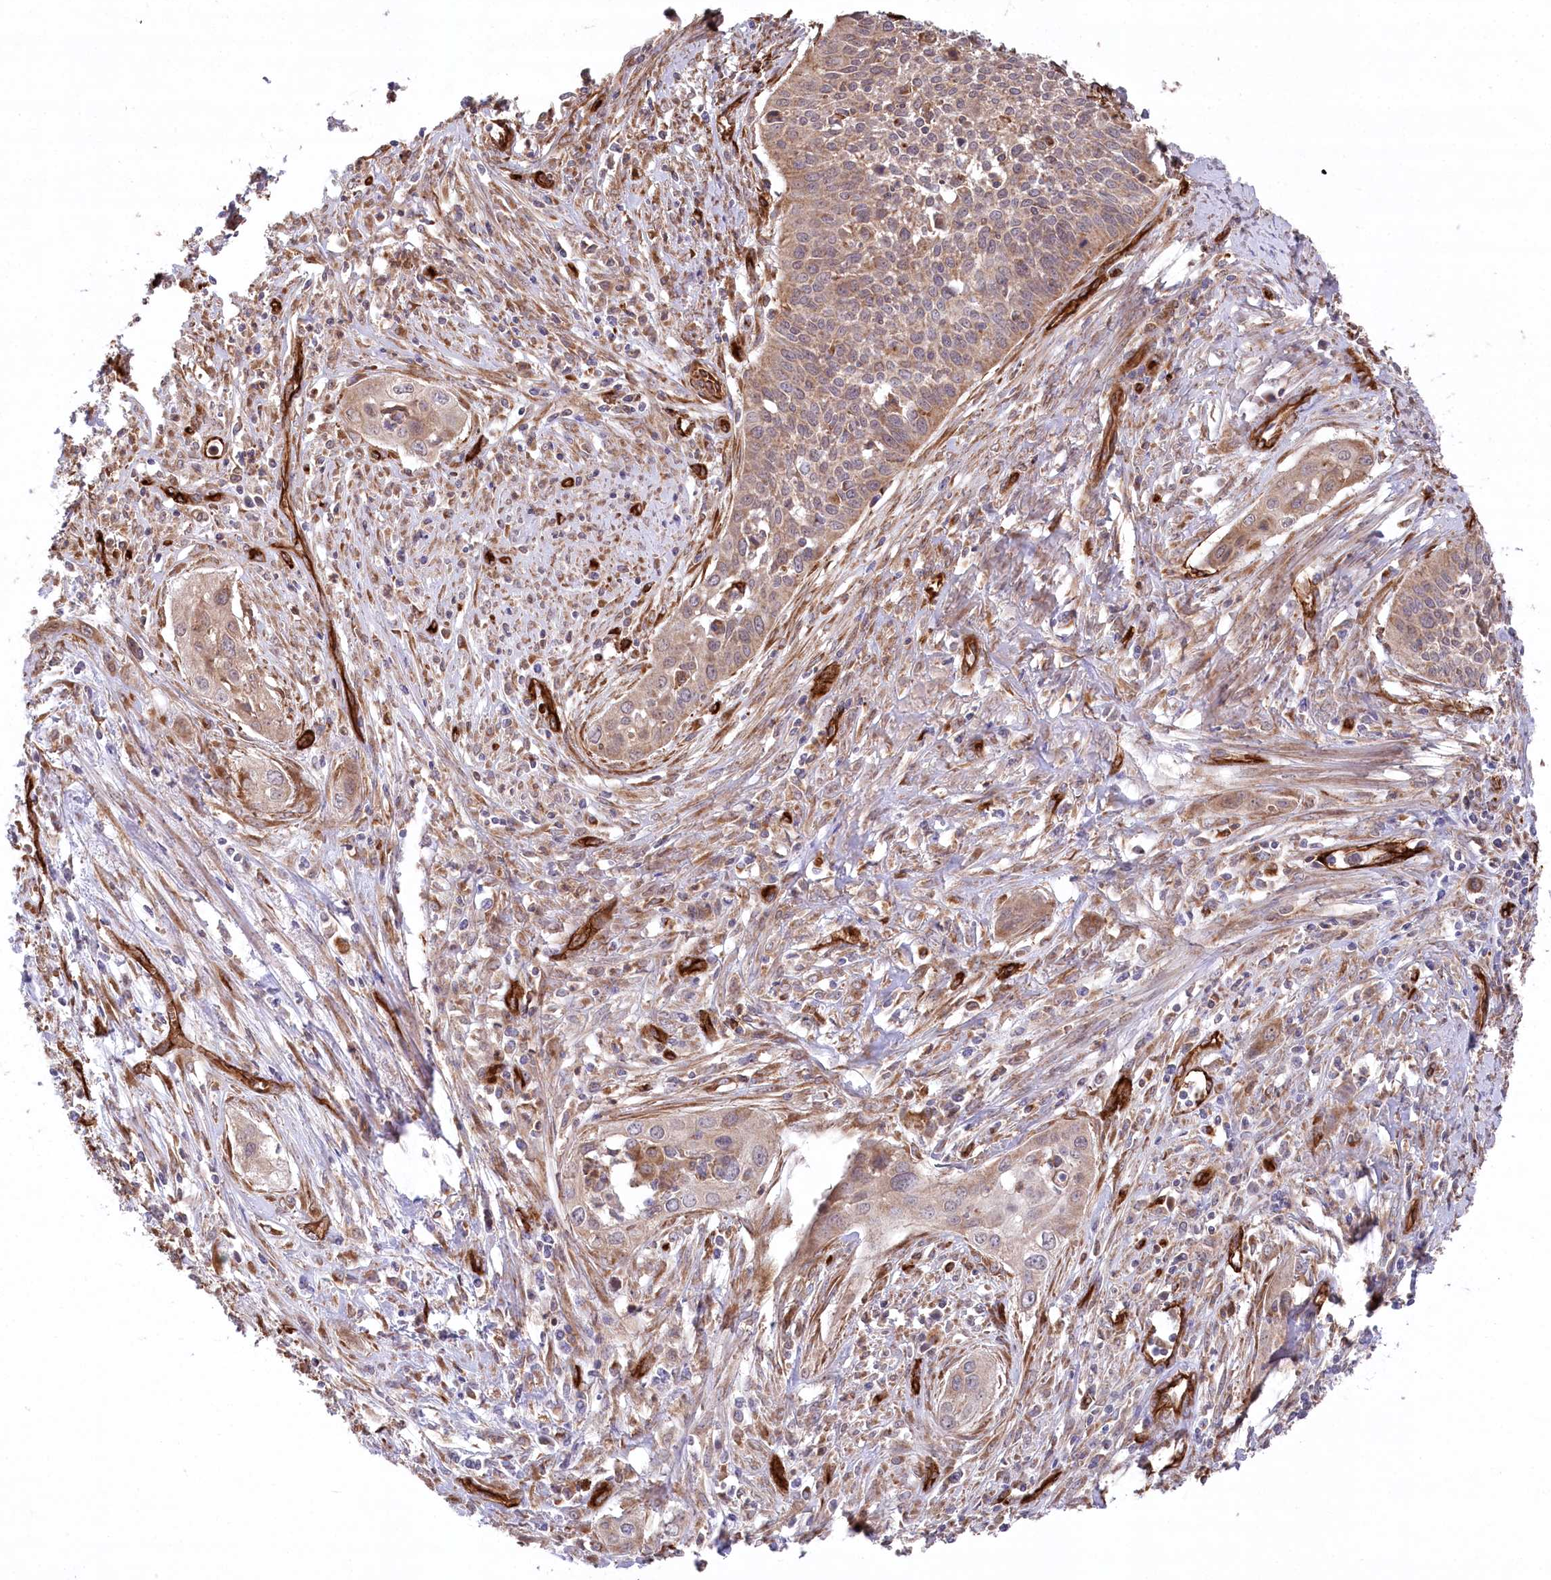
{"staining": {"intensity": "weak", "quantity": ">75%", "location": "cytoplasmic/membranous"}, "tissue": "cervical cancer", "cell_type": "Tumor cells", "image_type": "cancer", "snomed": [{"axis": "morphology", "description": "Squamous cell carcinoma, NOS"}, {"axis": "topography", "description": "Cervix"}], "caption": "Cervical cancer stained with DAB IHC reveals low levels of weak cytoplasmic/membranous expression in about >75% of tumor cells.", "gene": "MTPAP", "patient": {"sex": "female", "age": 34}}